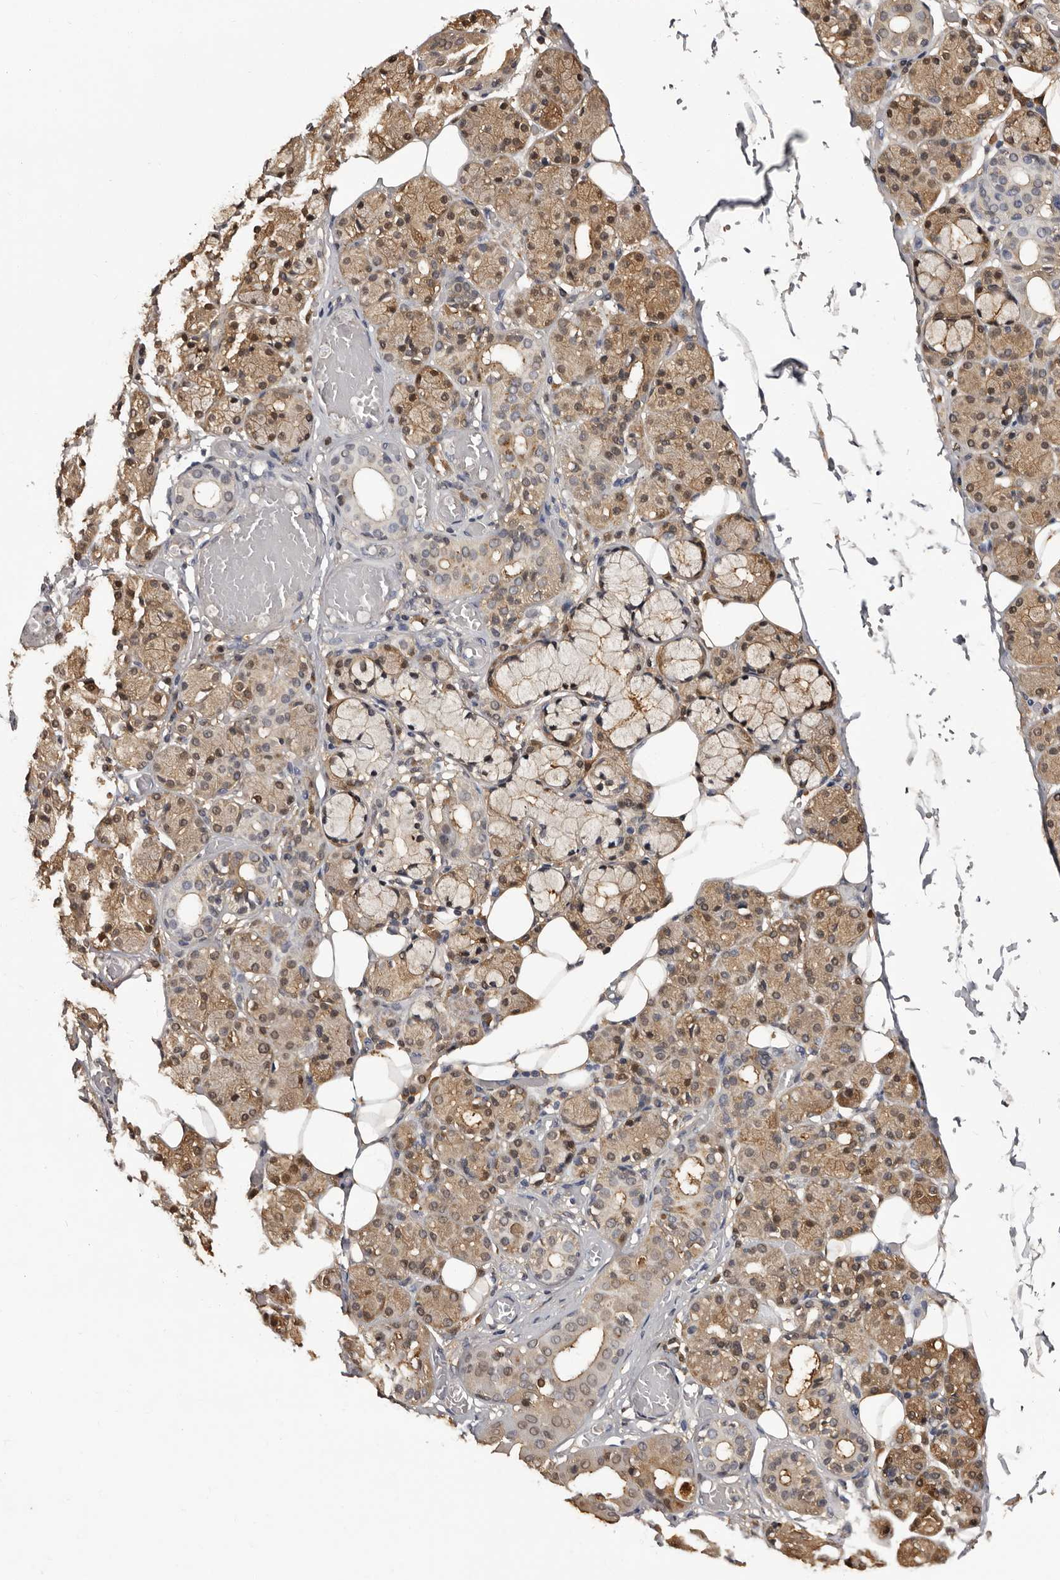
{"staining": {"intensity": "moderate", "quantity": "25%-75%", "location": "cytoplasmic/membranous,nuclear"}, "tissue": "salivary gland", "cell_type": "Glandular cells", "image_type": "normal", "snomed": [{"axis": "morphology", "description": "Normal tissue, NOS"}, {"axis": "topography", "description": "Salivary gland"}], "caption": "Moderate cytoplasmic/membranous,nuclear positivity is appreciated in about 25%-75% of glandular cells in normal salivary gland.", "gene": "DNPH1", "patient": {"sex": "male", "age": 63}}